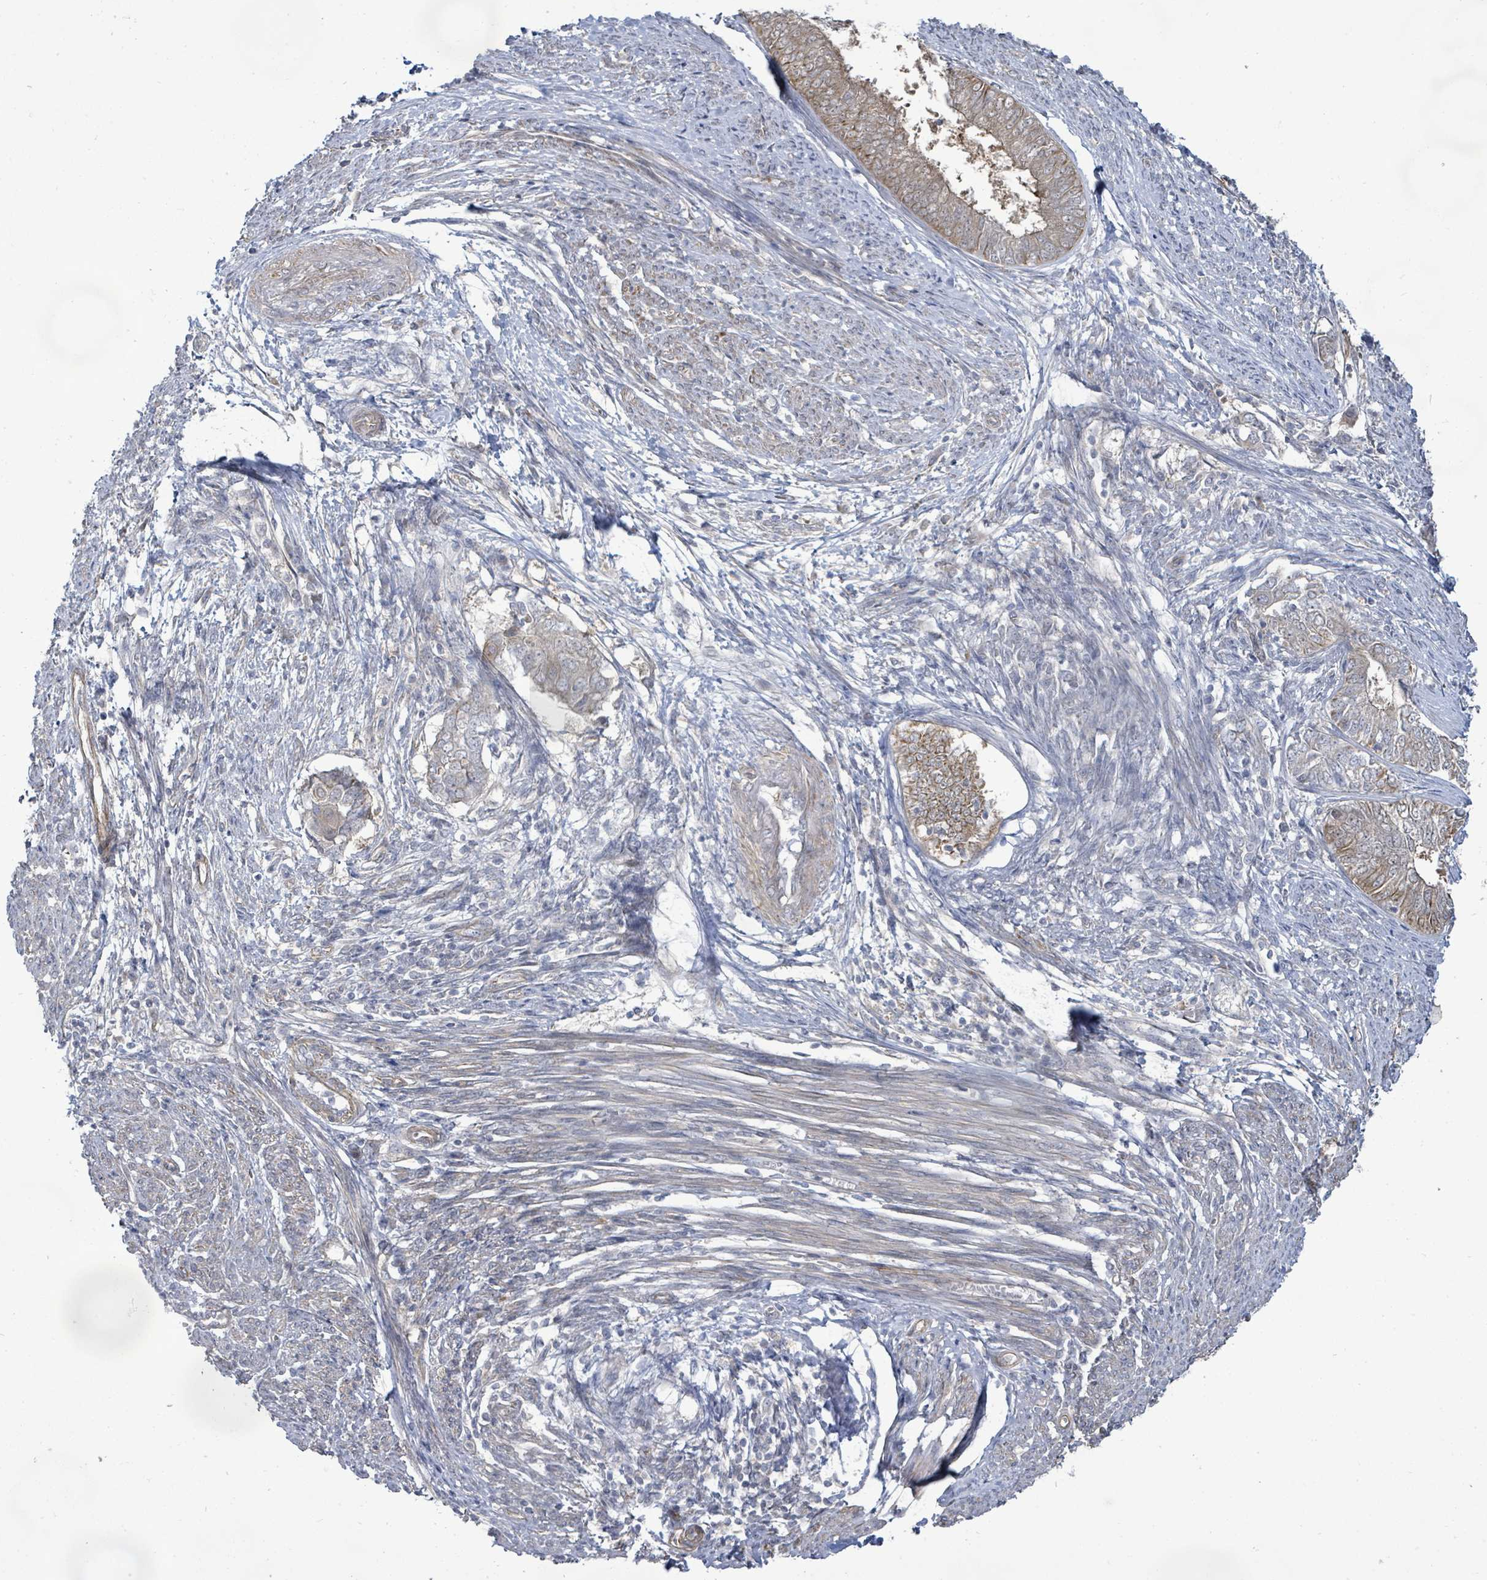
{"staining": {"intensity": "moderate", "quantity": "25%-75%", "location": "cytoplasmic/membranous"}, "tissue": "endometrial cancer", "cell_type": "Tumor cells", "image_type": "cancer", "snomed": [{"axis": "morphology", "description": "Adenocarcinoma, NOS"}, {"axis": "topography", "description": "Endometrium"}], "caption": "This photomicrograph displays immunohistochemistry staining of adenocarcinoma (endometrial), with medium moderate cytoplasmic/membranous positivity in about 25%-75% of tumor cells.", "gene": "KBTBD11", "patient": {"sex": "female", "age": 62}}